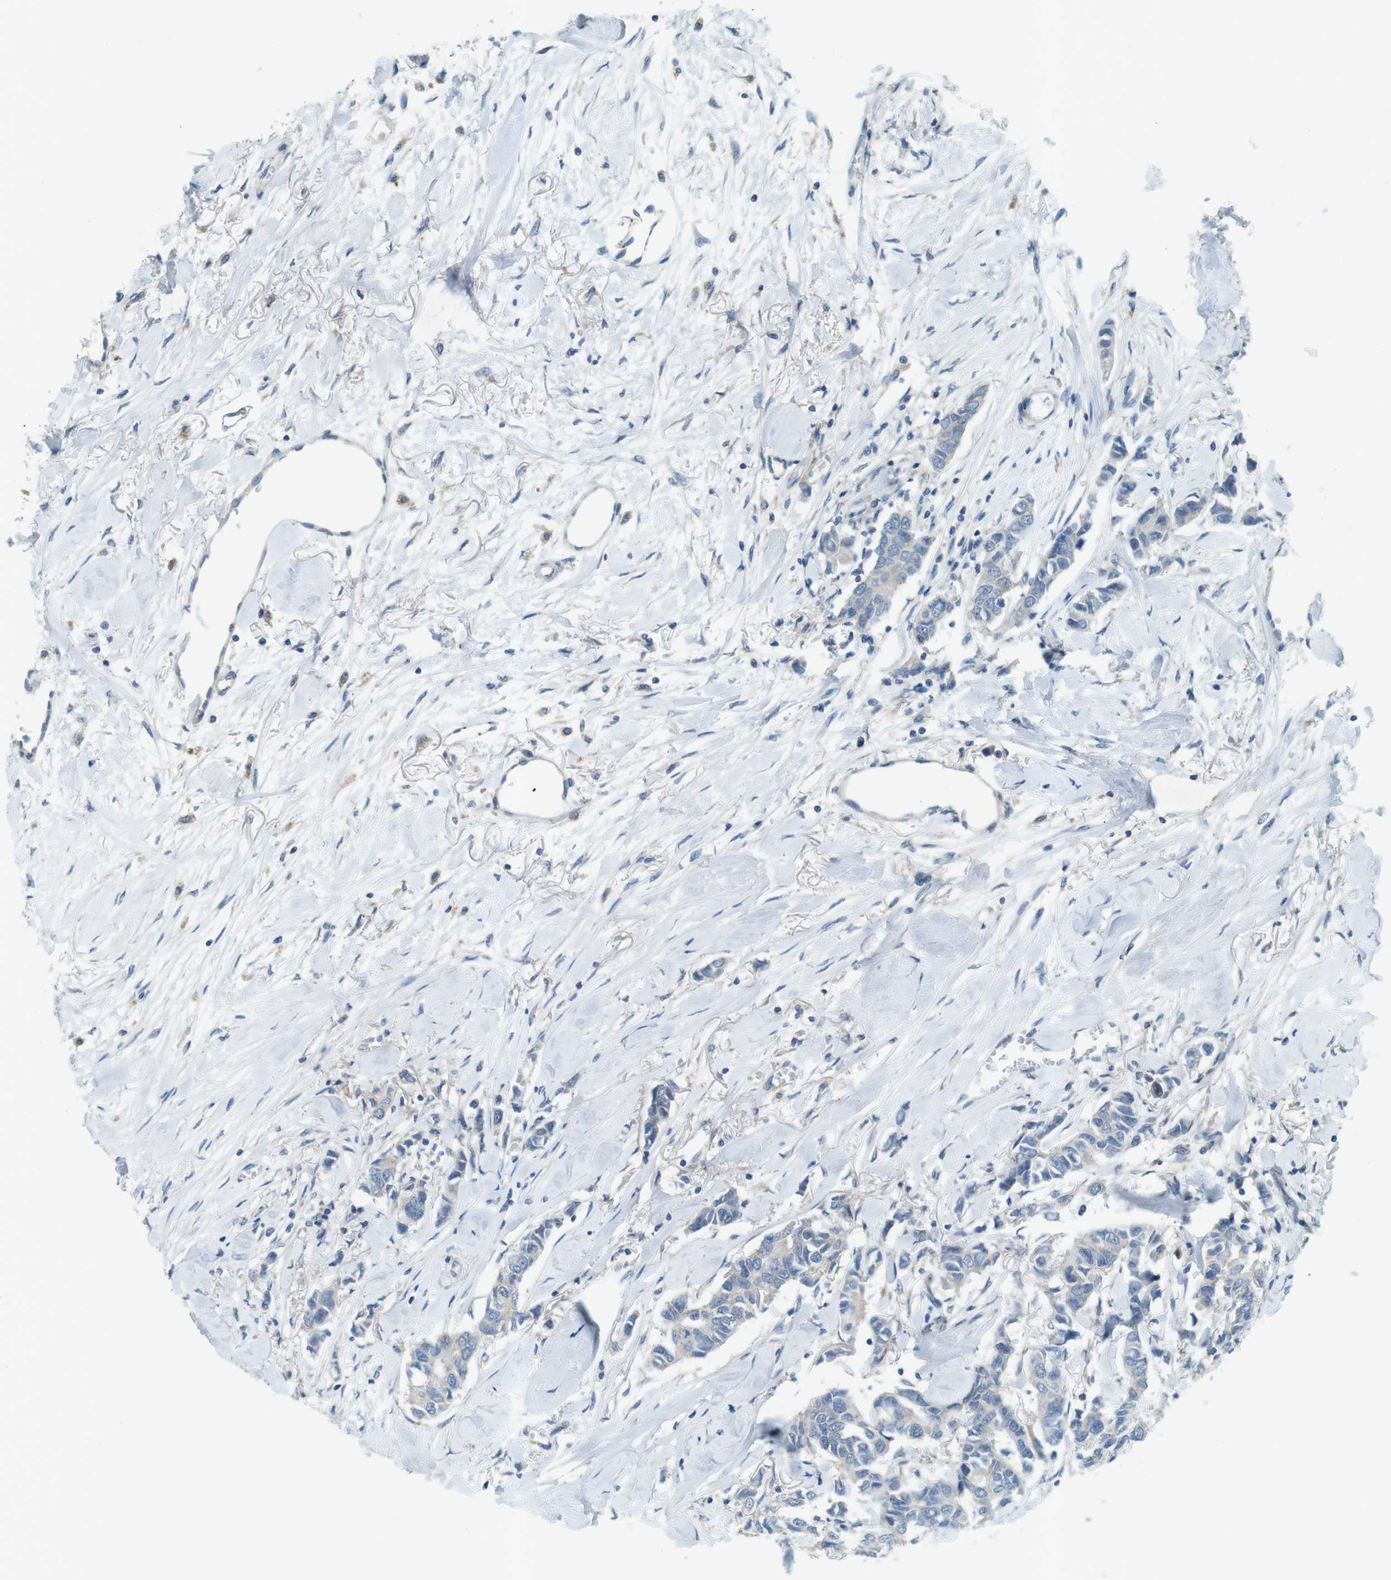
{"staining": {"intensity": "negative", "quantity": "none", "location": "none"}, "tissue": "breast cancer", "cell_type": "Tumor cells", "image_type": "cancer", "snomed": [{"axis": "morphology", "description": "Duct carcinoma"}, {"axis": "topography", "description": "Breast"}], "caption": "High power microscopy photomicrograph of an immunohistochemistry (IHC) histopathology image of breast cancer, revealing no significant expression in tumor cells. Nuclei are stained in blue.", "gene": "TYW1", "patient": {"sex": "female", "age": 80}}